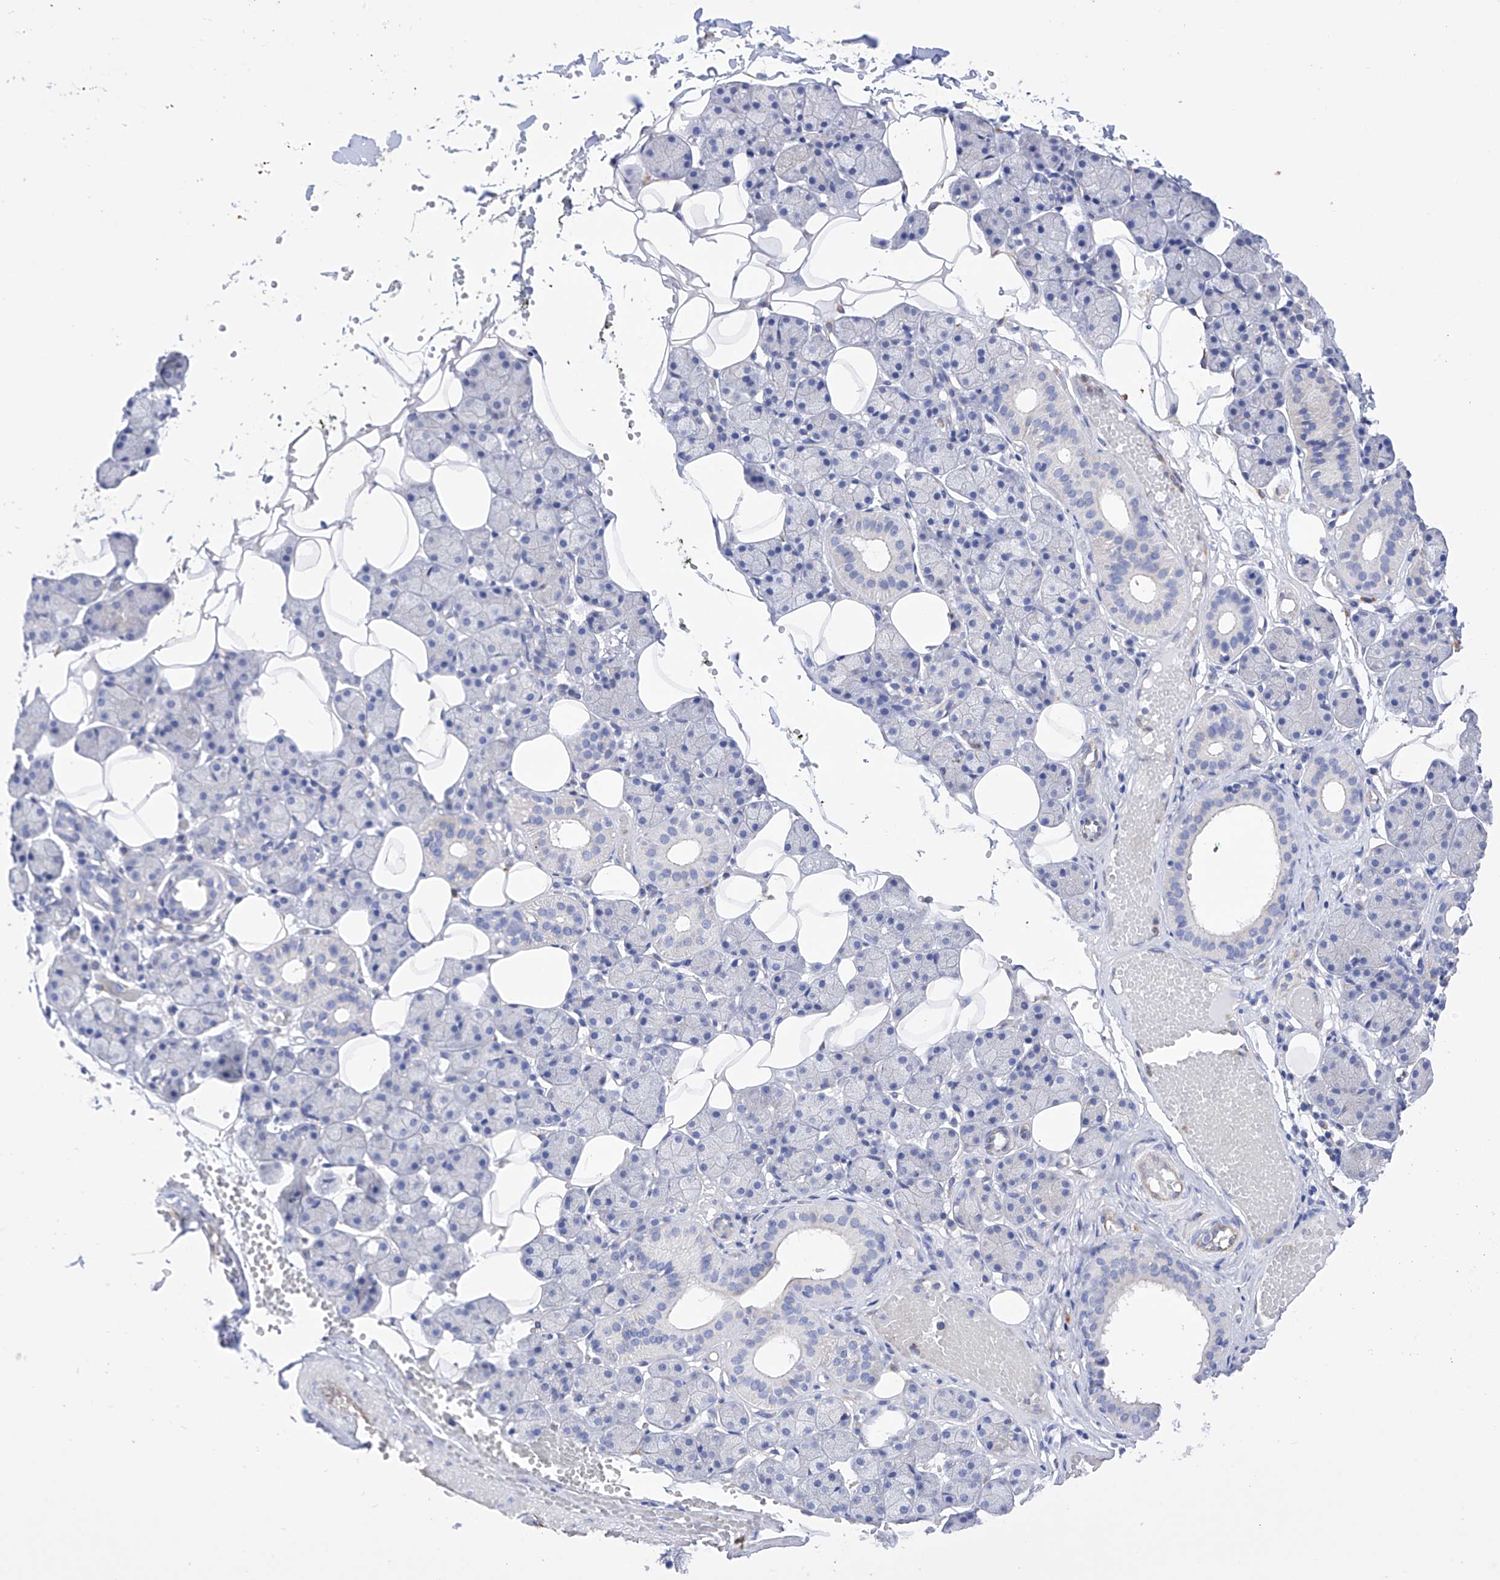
{"staining": {"intensity": "negative", "quantity": "none", "location": "none"}, "tissue": "salivary gland", "cell_type": "Glandular cells", "image_type": "normal", "snomed": [{"axis": "morphology", "description": "Normal tissue, NOS"}, {"axis": "topography", "description": "Salivary gland"}], "caption": "This is an IHC image of normal human salivary gland. There is no staining in glandular cells.", "gene": "FLG", "patient": {"sex": "female", "age": 33}}